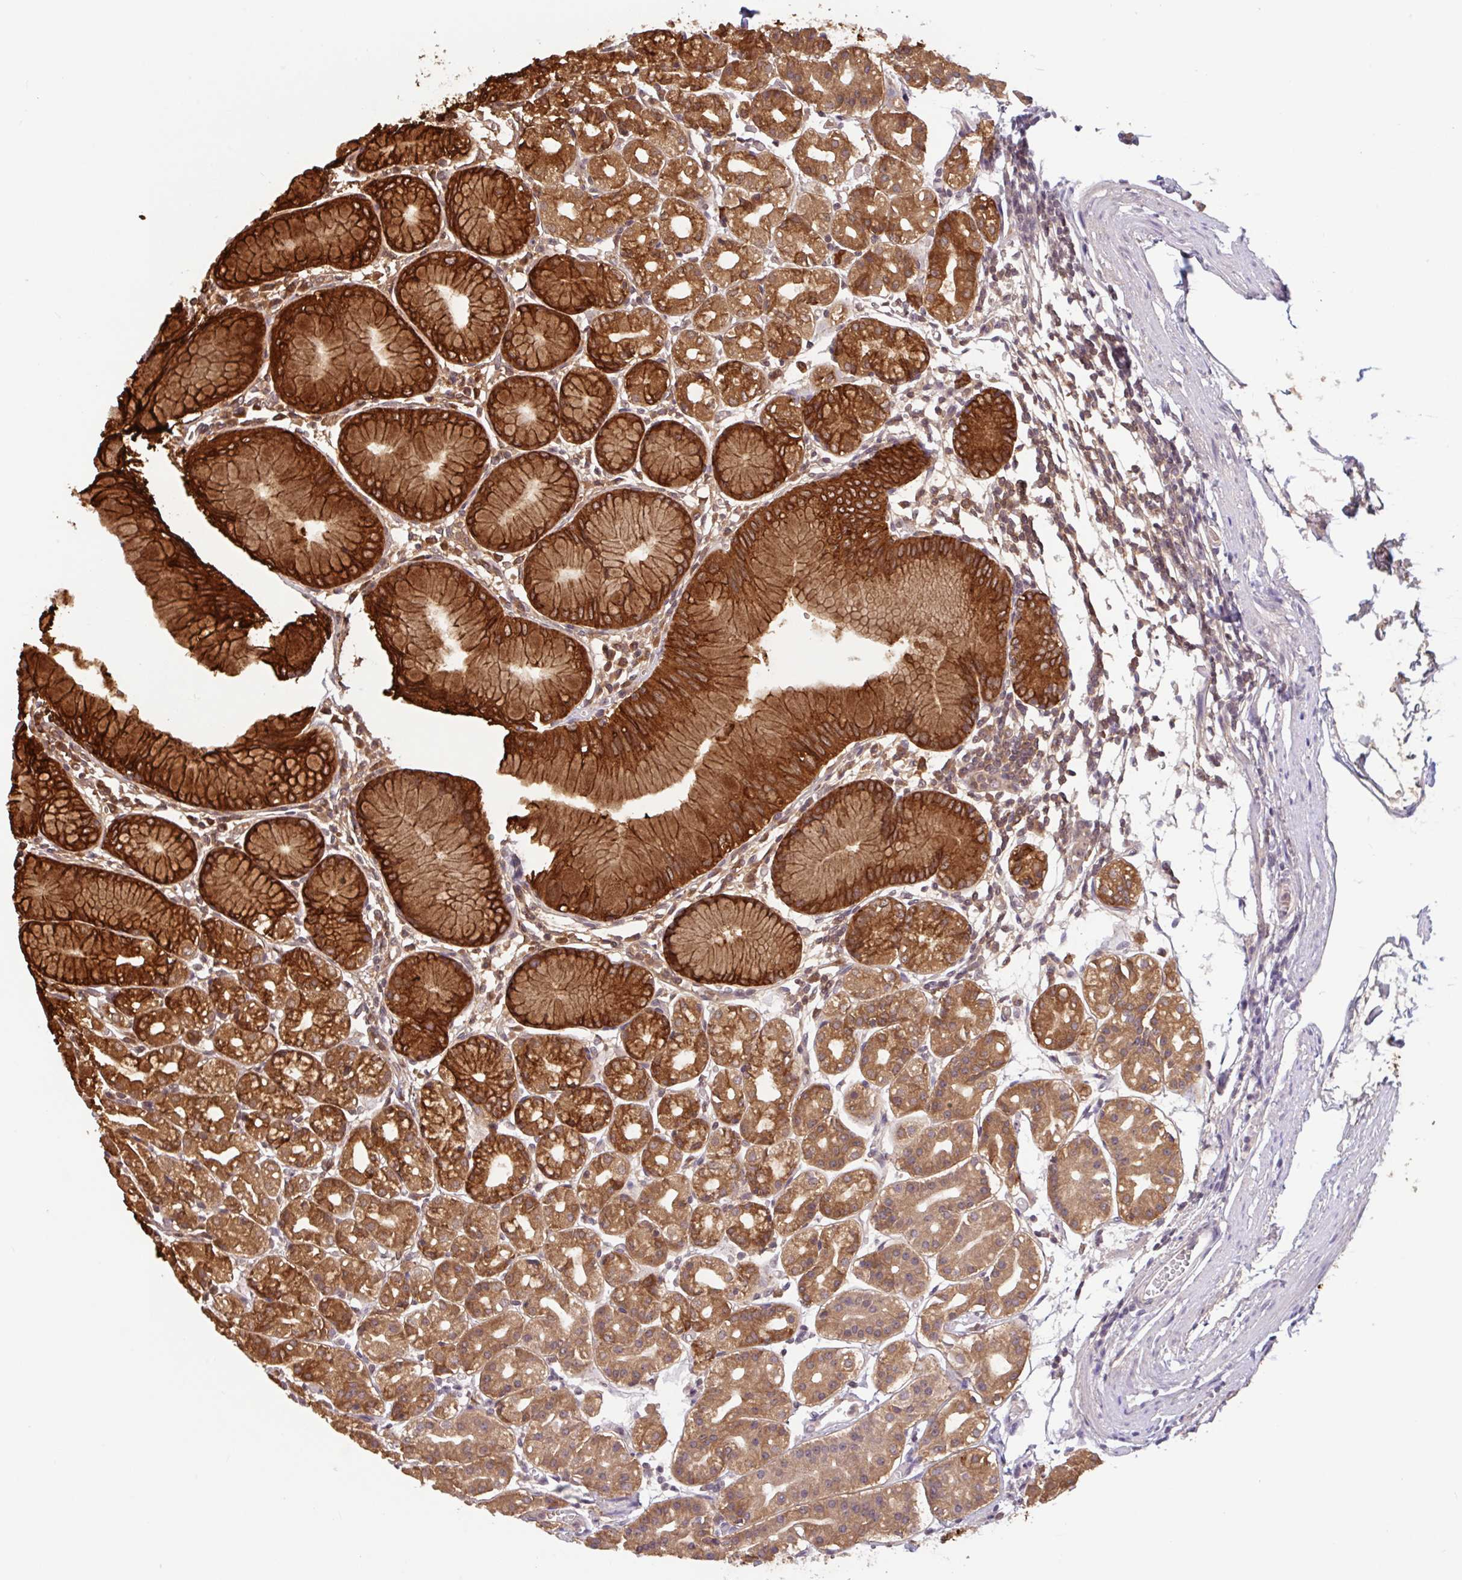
{"staining": {"intensity": "strong", "quantity": ">75%", "location": "cytoplasmic/membranous"}, "tissue": "stomach", "cell_type": "Glandular cells", "image_type": "normal", "snomed": [{"axis": "morphology", "description": "Normal tissue, NOS"}, {"axis": "topography", "description": "Stomach"}], "caption": "Stomach stained with a brown dye displays strong cytoplasmic/membranous positive expression in about >75% of glandular cells.", "gene": "CTSE", "patient": {"sex": "female", "age": 57}}